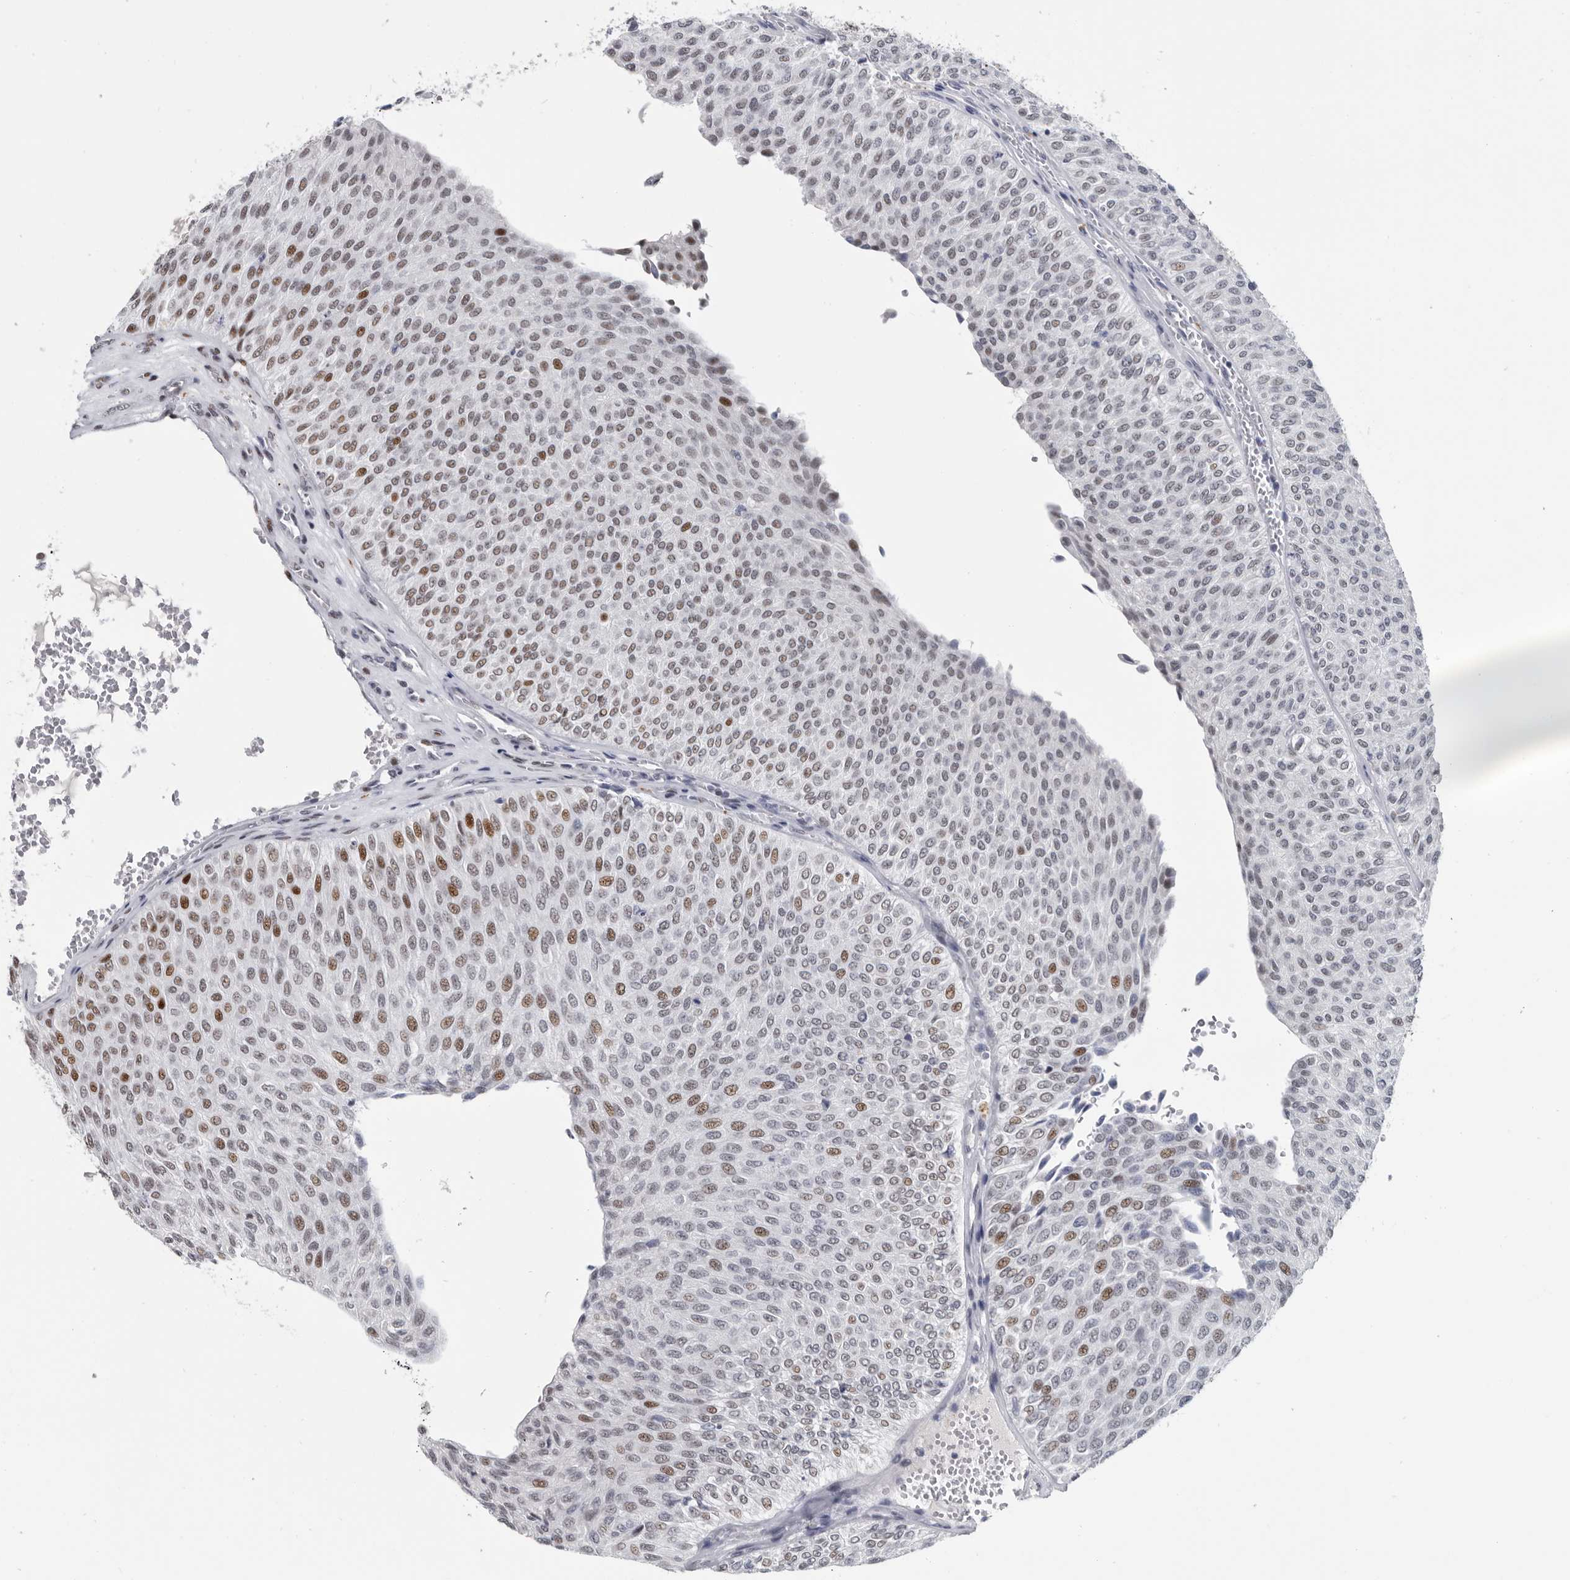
{"staining": {"intensity": "moderate", "quantity": "<25%", "location": "nuclear"}, "tissue": "urothelial cancer", "cell_type": "Tumor cells", "image_type": "cancer", "snomed": [{"axis": "morphology", "description": "Urothelial carcinoma, Low grade"}, {"axis": "topography", "description": "Urinary bladder"}], "caption": "Urothelial carcinoma (low-grade) was stained to show a protein in brown. There is low levels of moderate nuclear expression in about <25% of tumor cells. The staining is performed using DAB (3,3'-diaminobenzidine) brown chromogen to label protein expression. The nuclei are counter-stained blue using hematoxylin.", "gene": "WRAP73", "patient": {"sex": "male", "age": 78}}